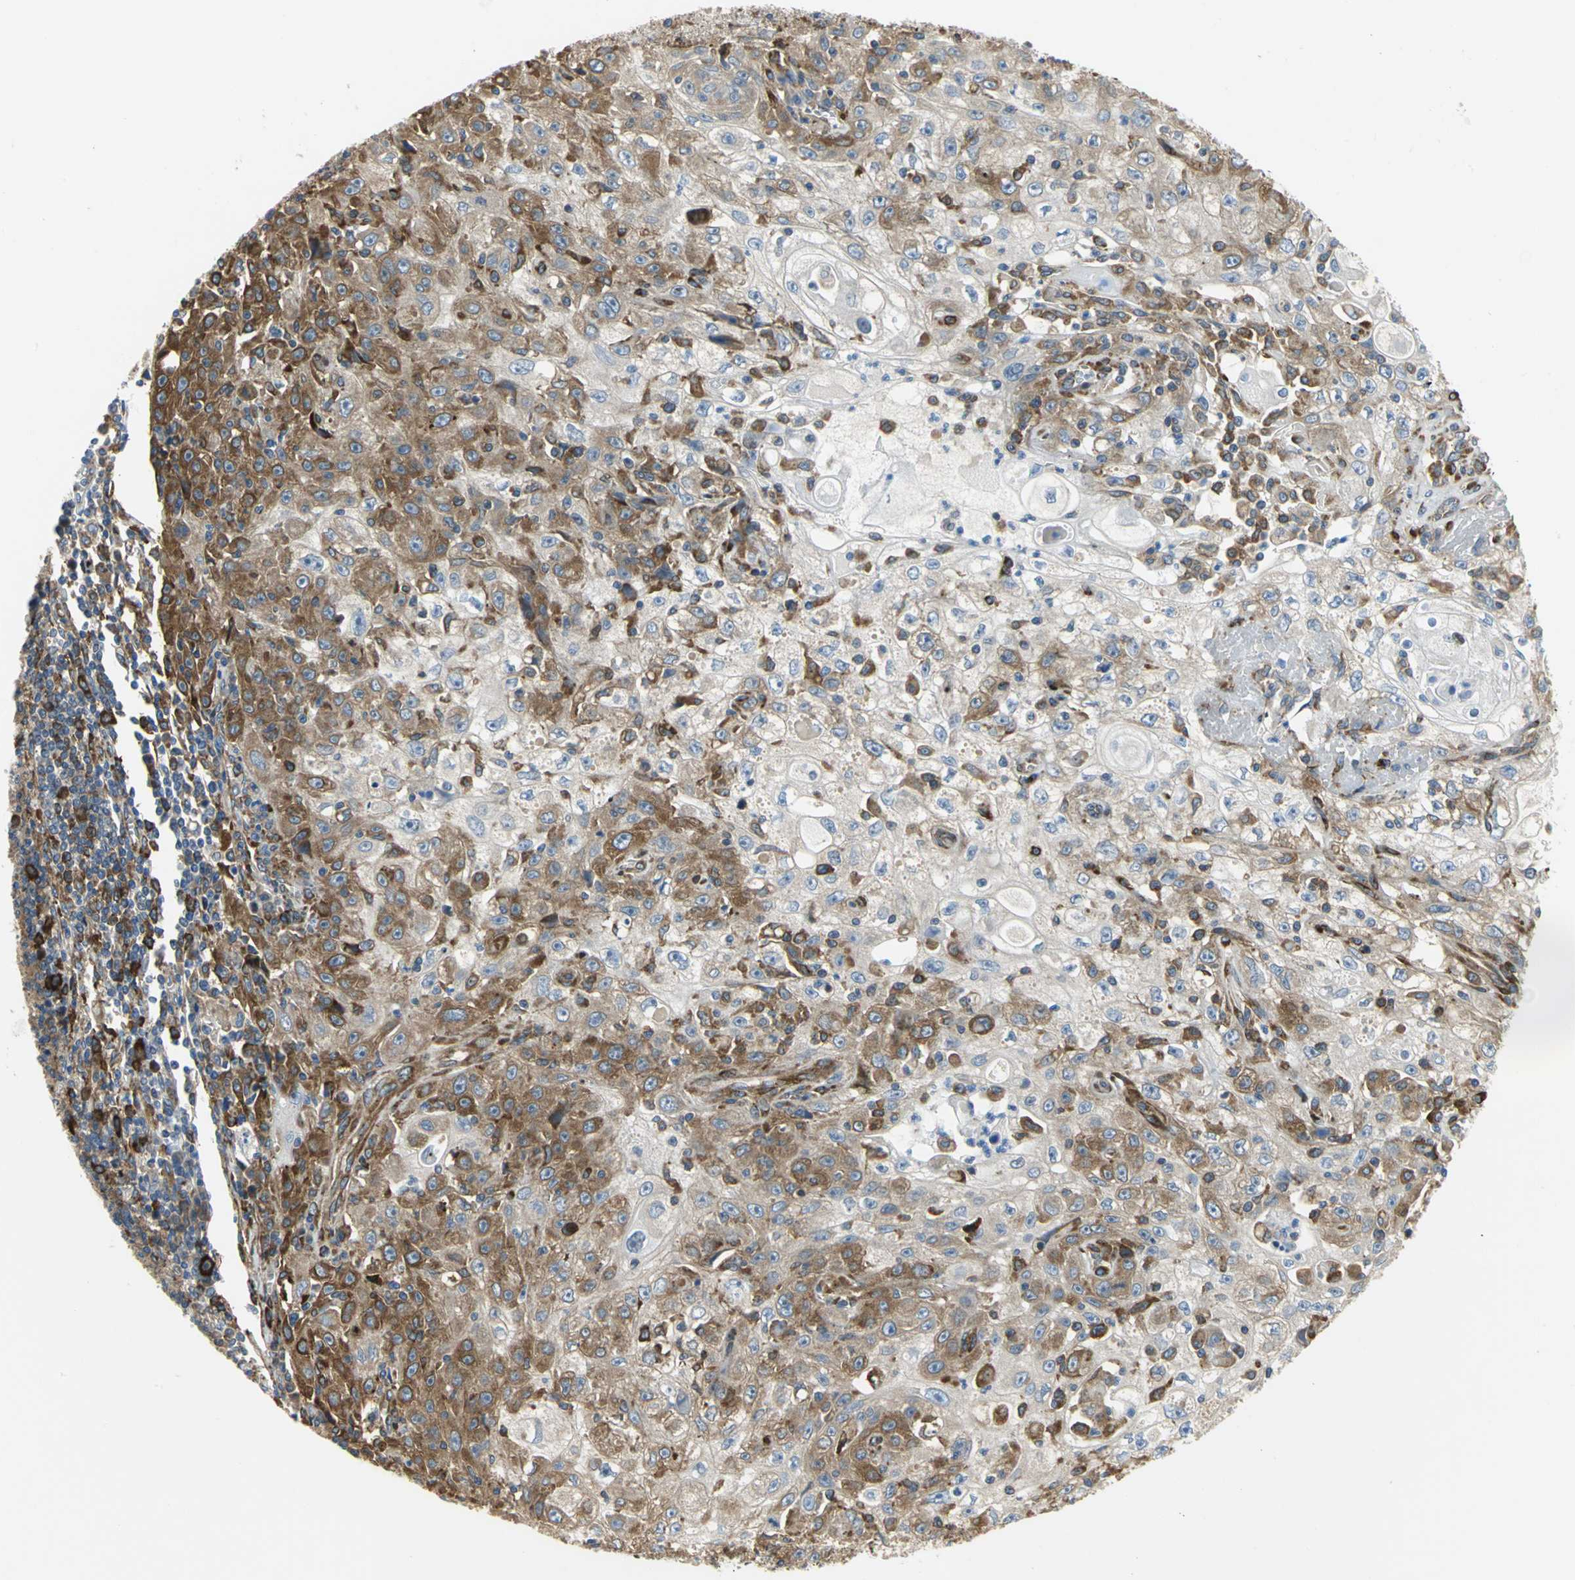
{"staining": {"intensity": "moderate", "quantity": ">75%", "location": "cytoplasmic/membranous"}, "tissue": "skin cancer", "cell_type": "Tumor cells", "image_type": "cancer", "snomed": [{"axis": "morphology", "description": "Squamous cell carcinoma, NOS"}, {"axis": "topography", "description": "Skin"}], "caption": "IHC of human skin cancer demonstrates medium levels of moderate cytoplasmic/membranous expression in approximately >75% of tumor cells.", "gene": "YBX1", "patient": {"sex": "male", "age": 75}}